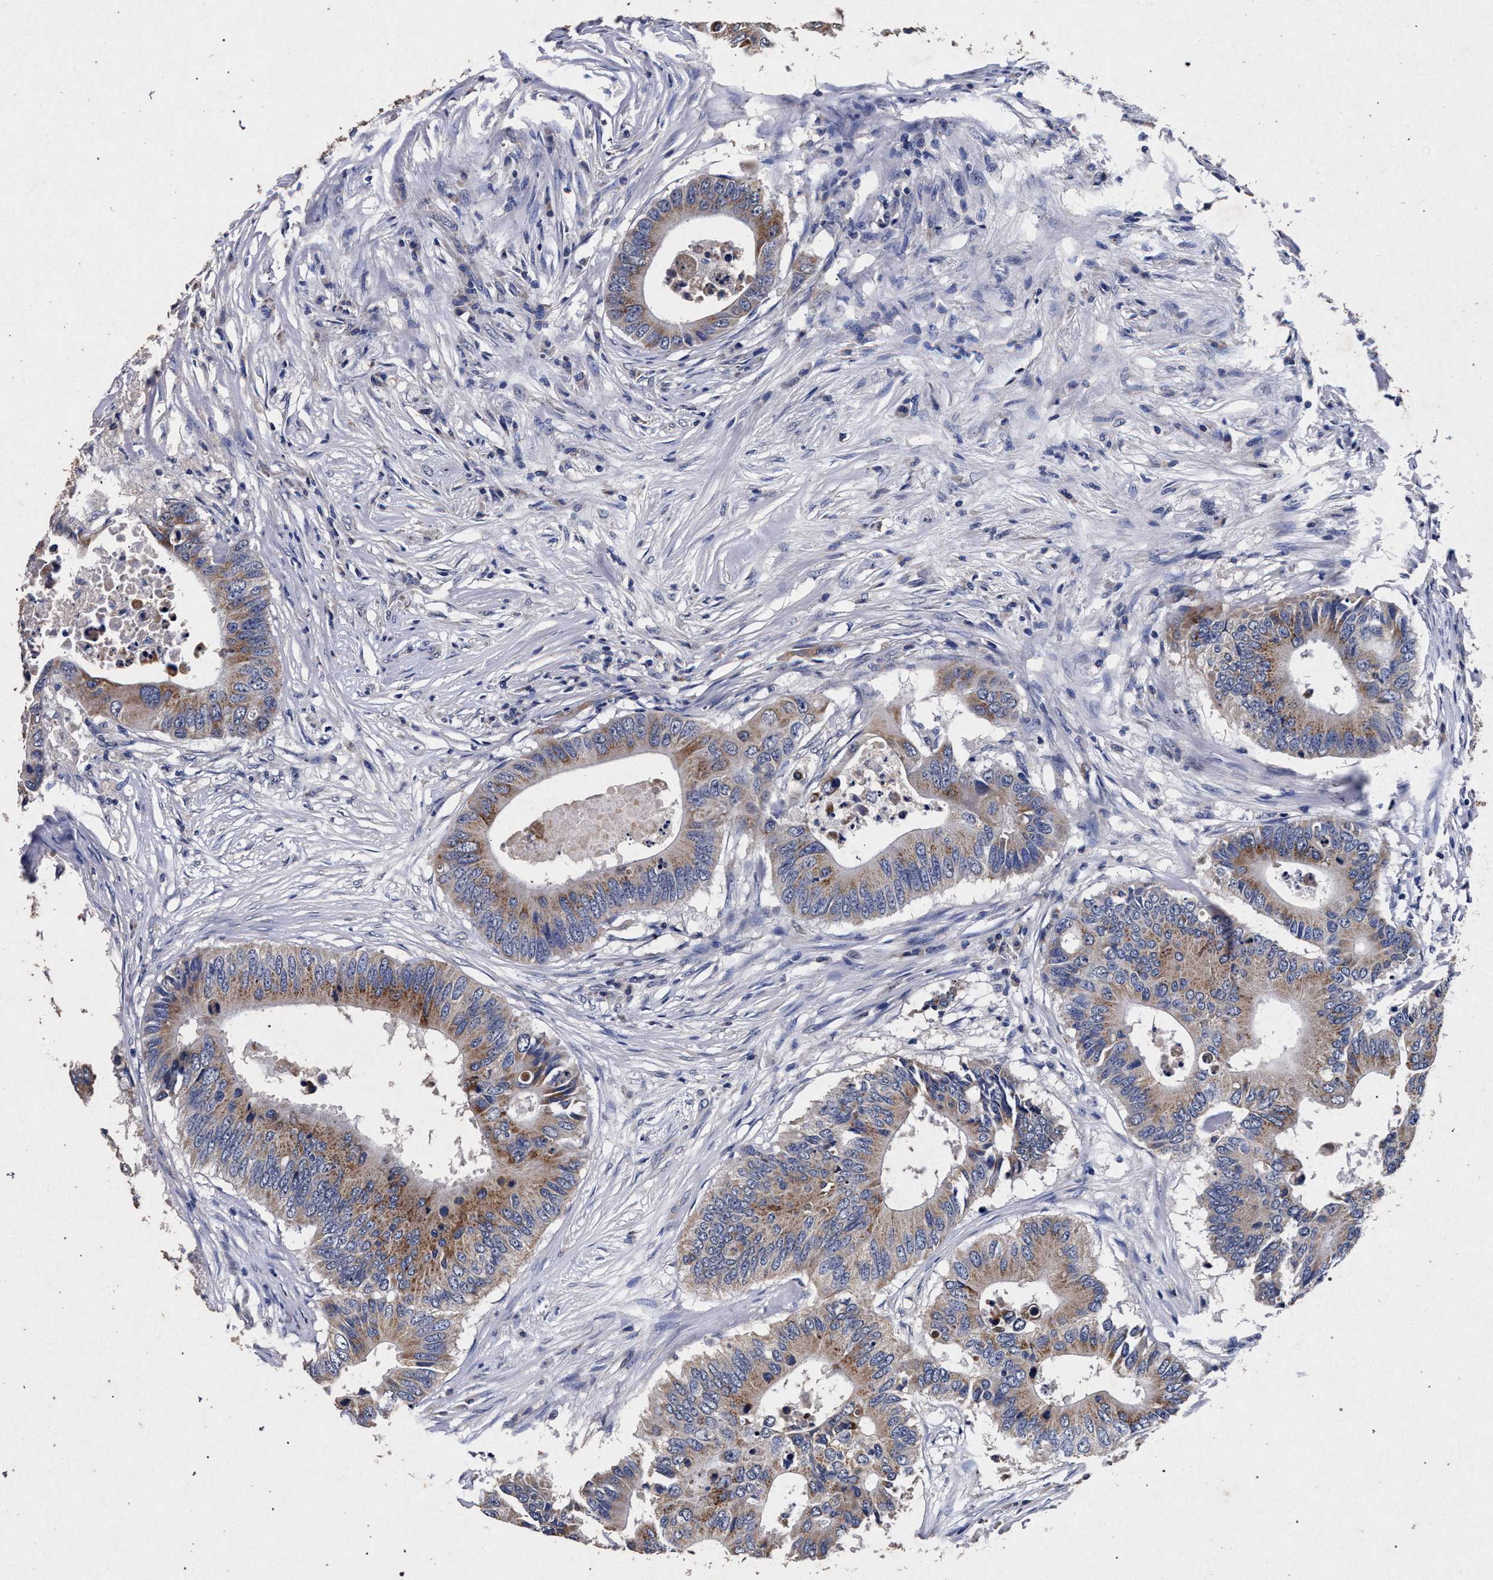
{"staining": {"intensity": "moderate", "quantity": ">75%", "location": "cytoplasmic/membranous"}, "tissue": "colorectal cancer", "cell_type": "Tumor cells", "image_type": "cancer", "snomed": [{"axis": "morphology", "description": "Adenocarcinoma, NOS"}, {"axis": "topography", "description": "Colon"}], "caption": "The micrograph reveals staining of adenocarcinoma (colorectal), revealing moderate cytoplasmic/membranous protein positivity (brown color) within tumor cells. (IHC, brightfield microscopy, high magnification).", "gene": "ATP1A2", "patient": {"sex": "male", "age": 71}}